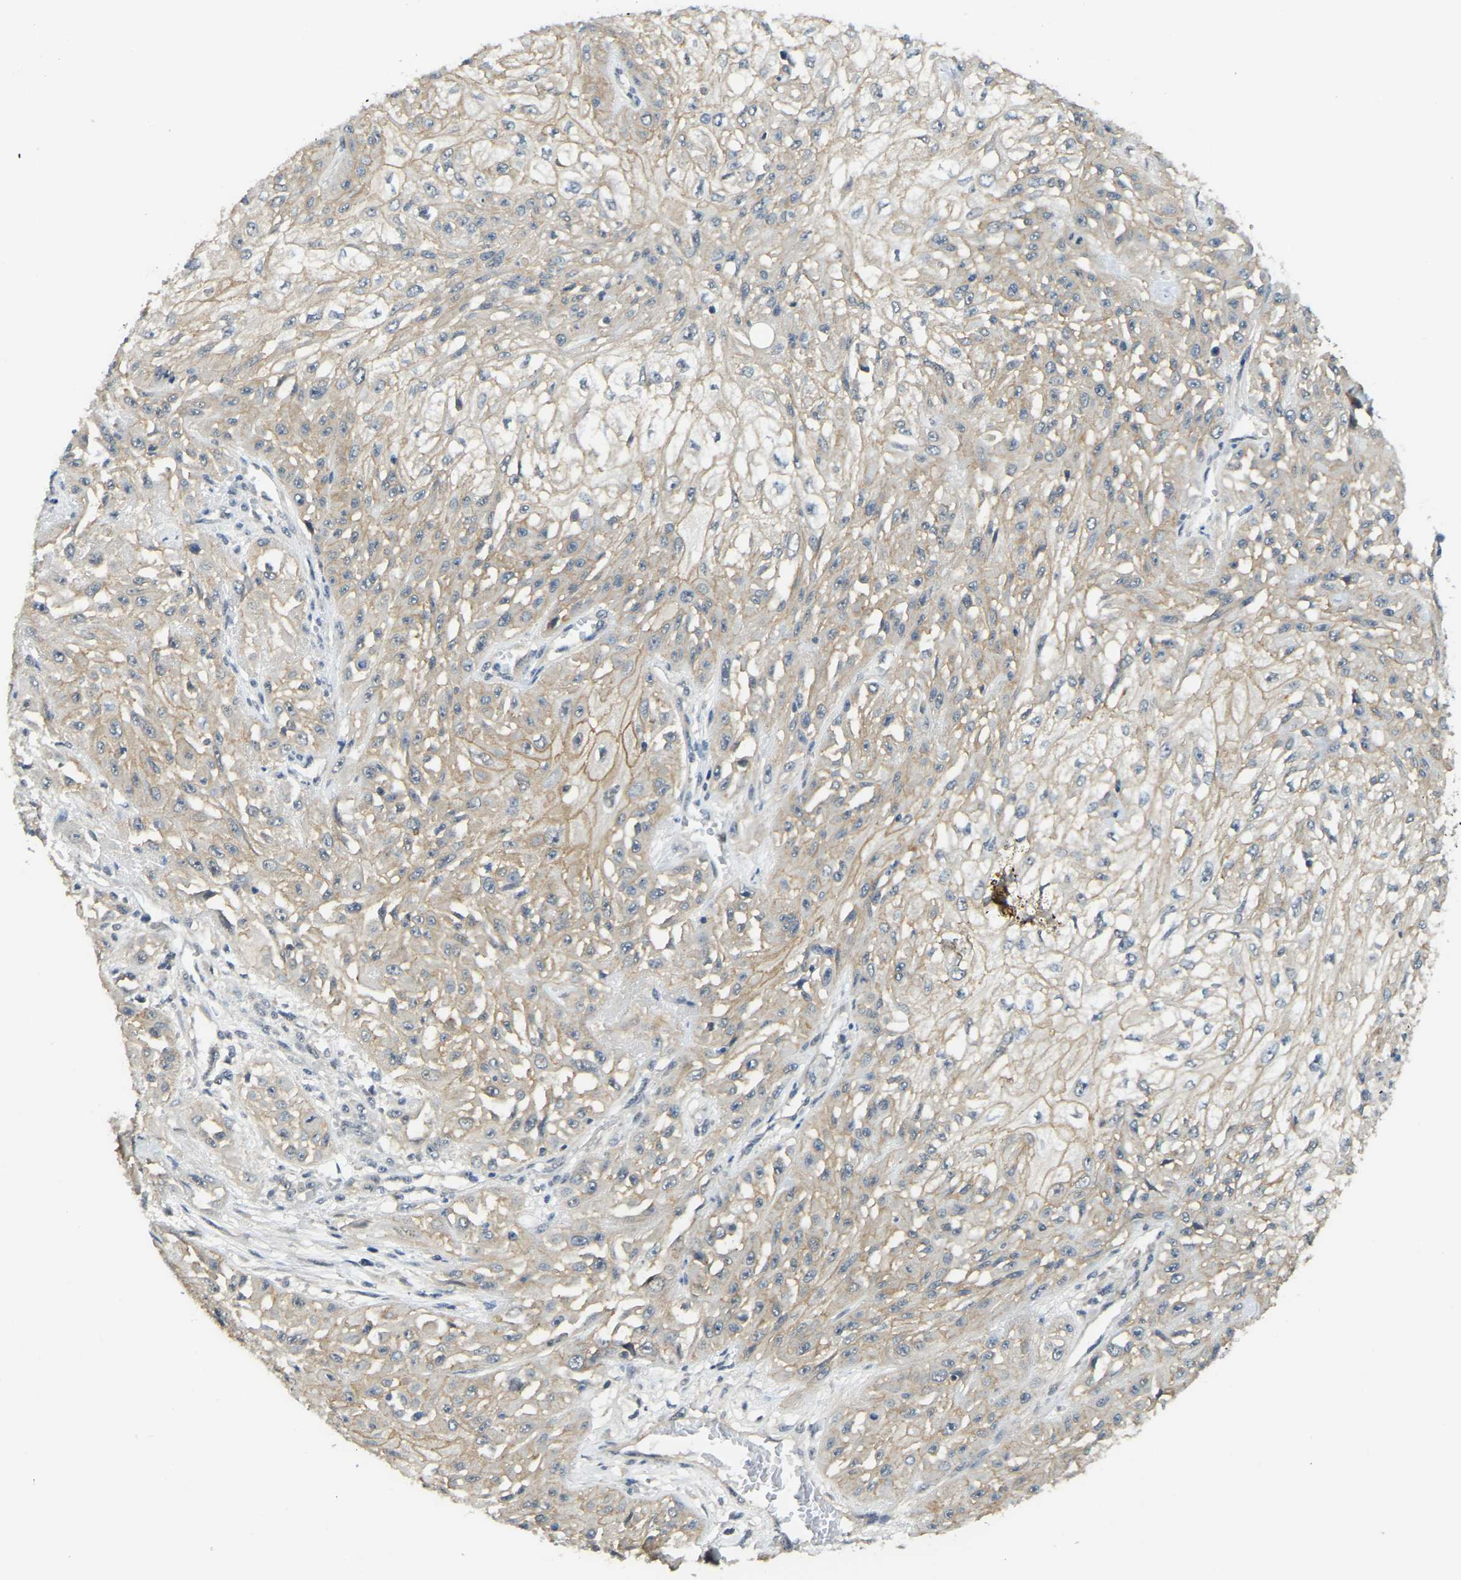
{"staining": {"intensity": "weak", "quantity": "<25%", "location": "cytoplasmic/membranous"}, "tissue": "skin cancer", "cell_type": "Tumor cells", "image_type": "cancer", "snomed": [{"axis": "morphology", "description": "Squamous cell carcinoma, NOS"}, {"axis": "morphology", "description": "Squamous cell carcinoma, metastatic, NOS"}, {"axis": "topography", "description": "Skin"}, {"axis": "topography", "description": "Lymph node"}], "caption": "The photomicrograph reveals no significant positivity in tumor cells of squamous cell carcinoma (skin). (DAB immunohistochemistry (IHC), high magnification).", "gene": "AHNAK", "patient": {"sex": "male", "age": 75}}